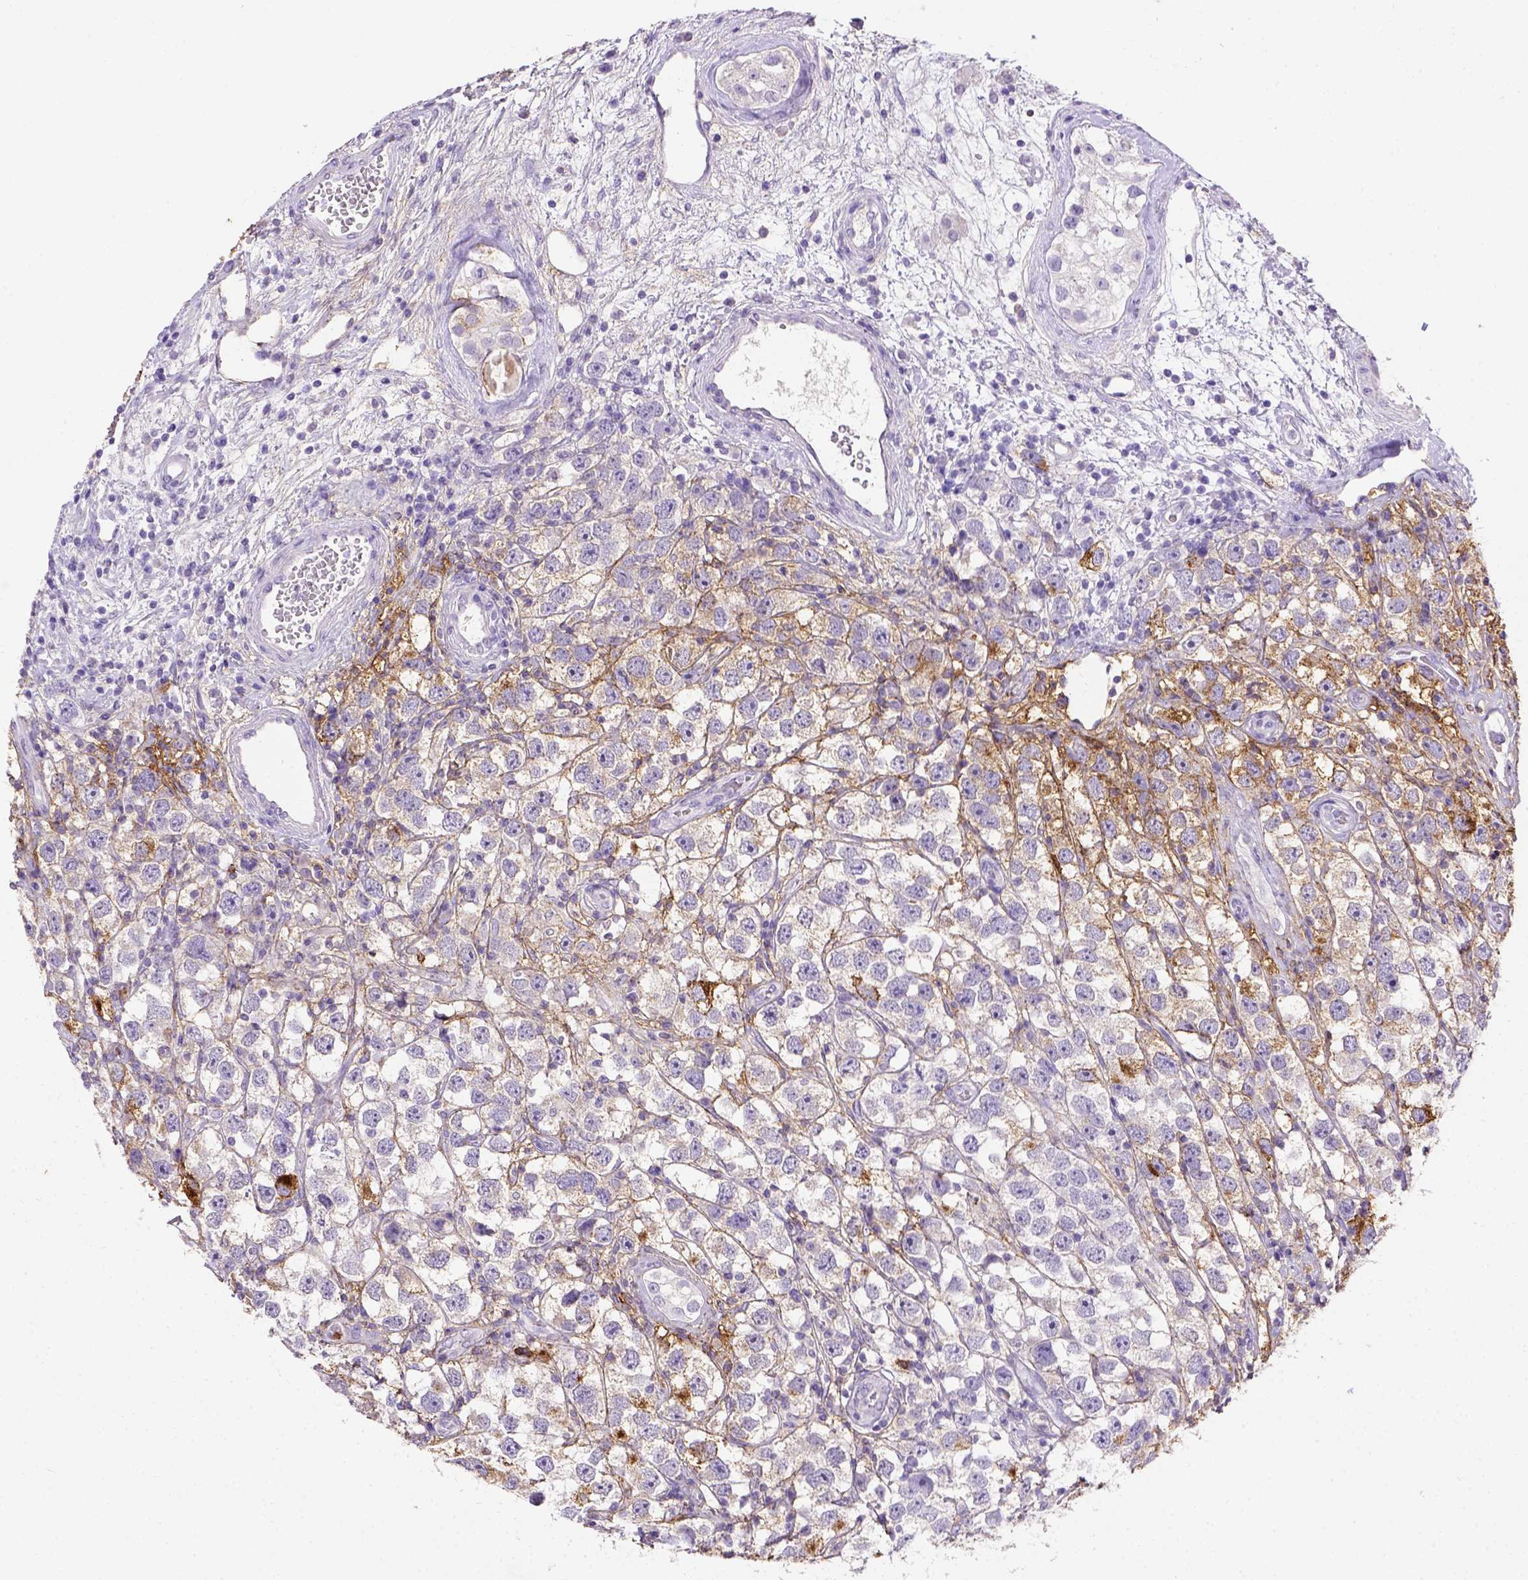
{"staining": {"intensity": "negative", "quantity": "none", "location": "none"}, "tissue": "testis cancer", "cell_type": "Tumor cells", "image_type": "cancer", "snomed": [{"axis": "morphology", "description": "Seminoma, NOS"}, {"axis": "topography", "description": "Testis"}], "caption": "Immunohistochemical staining of testis cancer exhibits no significant staining in tumor cells.", "gene": "B3GAT1", "patient": {"sex": "male", "age": 26}}